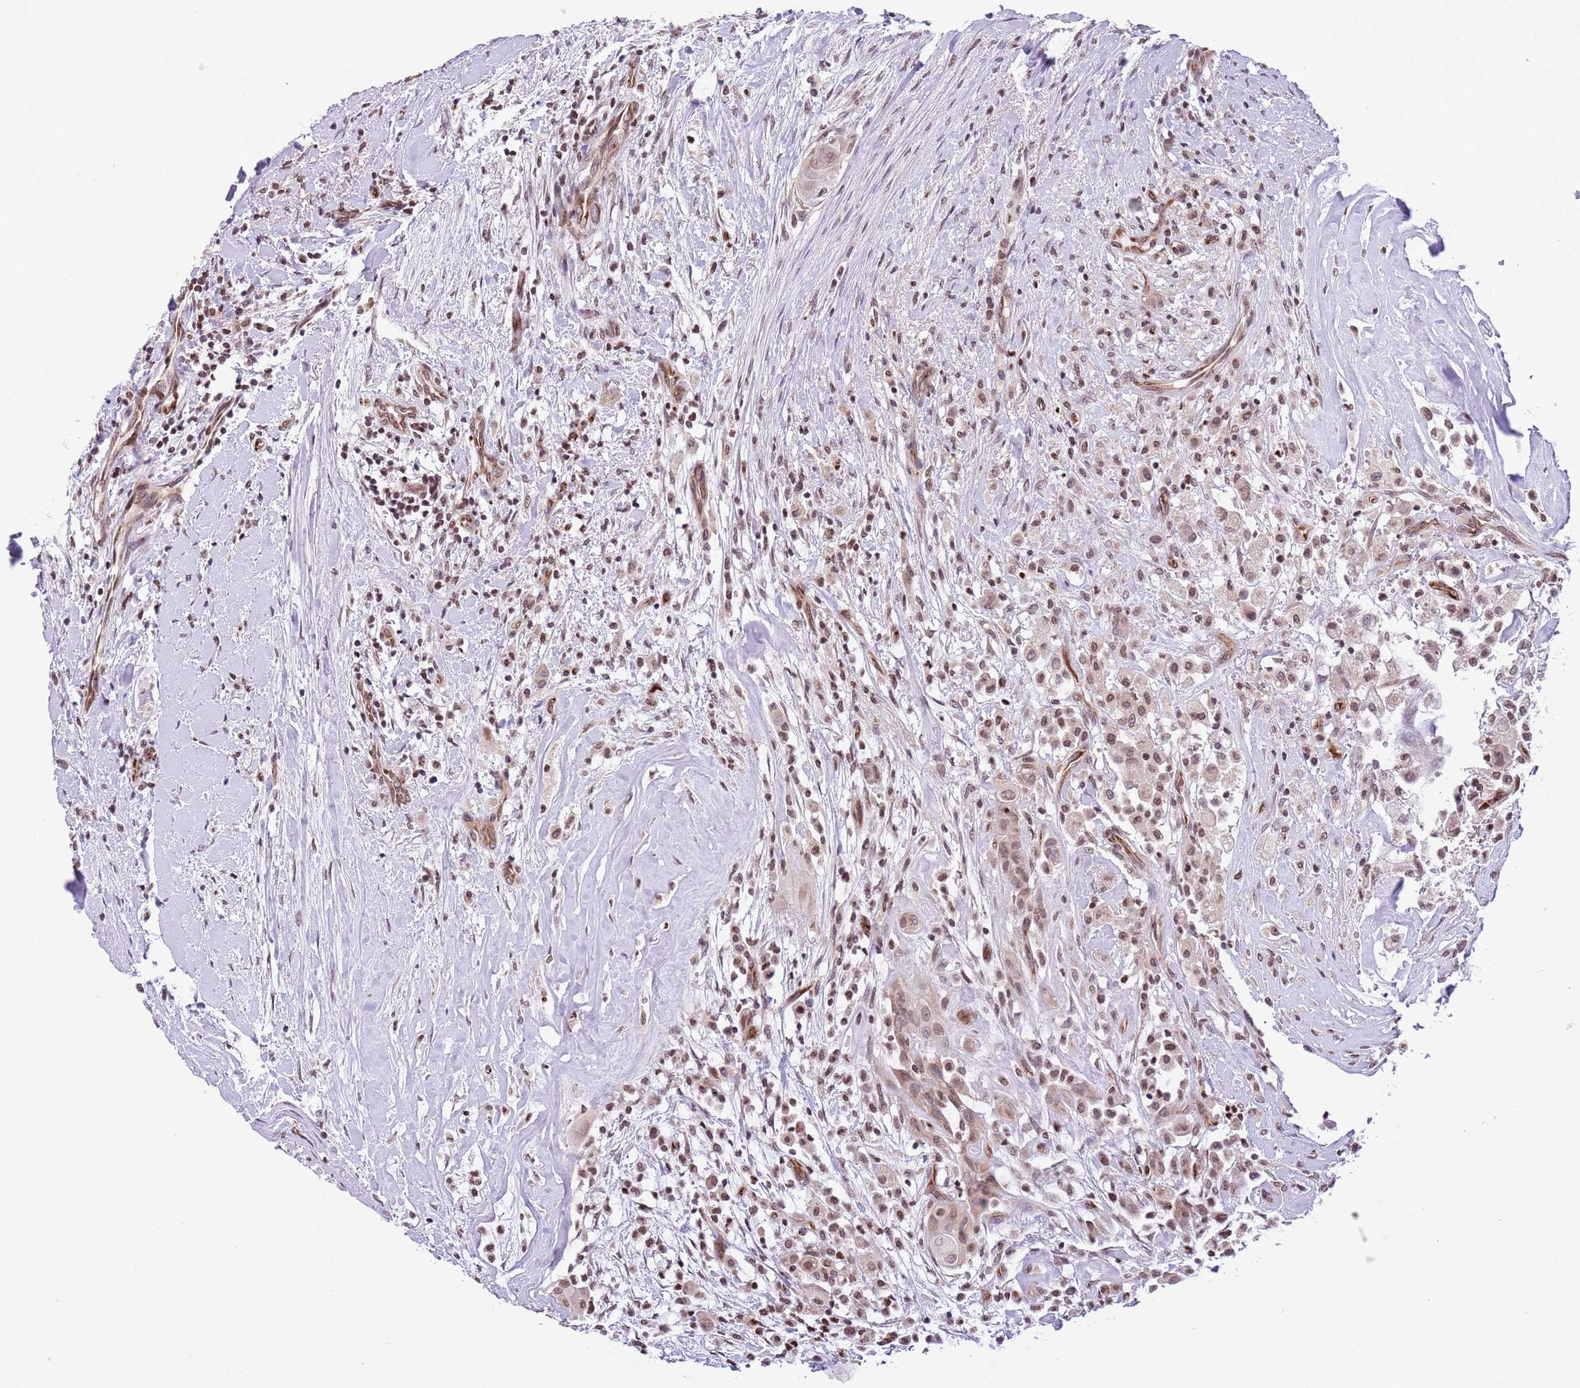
{"staining": {"intensity": "moderate", "quantity": ">75%", "location": "nuclear"}, "tissue": "thyroid cancer", "cell_type": "Tumor cells", "image_type": "cancer", "snomed": [{"axis": "morphology", "description": "Normal tissue, NOS"}, {"axis": "morphology", "description": "Papillary adenocarcinoma, NOS"}, {"axis": "topography", "description": "Thyroid gland"}], "caption": "Moderate nuclear positivity is identified in about >75% of tumor cells in thyroid cancer. (Stains: DAB (3,3'-diaminobenzidine) in brown, nuclei in blue, Microscopy: brightfield microscopy at high magnification).", "gene": "NRIP1", "patient": {"sex": "female", "age": 59}}